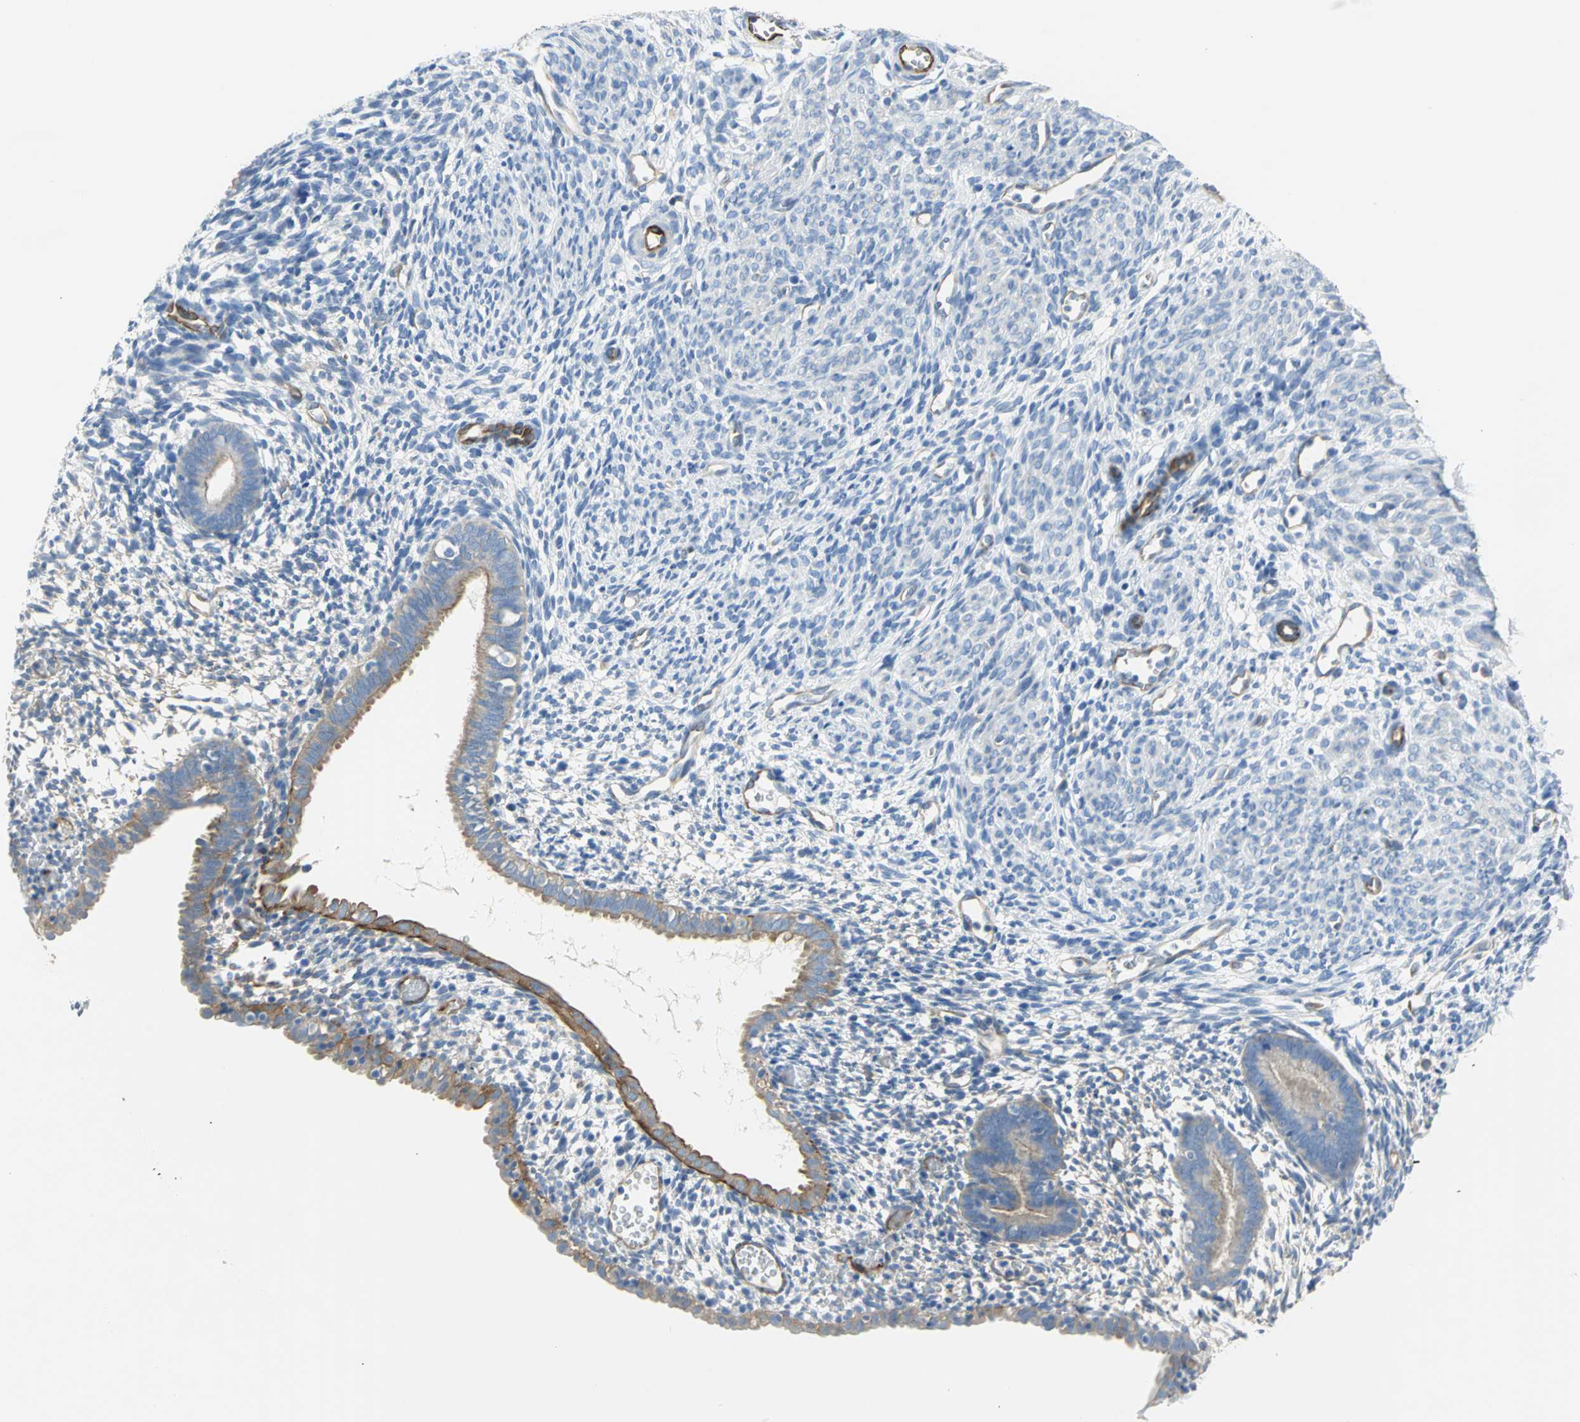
{"staining": {"intensity": "negative", "quantity": "none", "location": "none"}, "tissue": "endometrium", "cell_type": "Cells in endometrial stroma", "image_type": "normal", "snomed": [{"axis": "morphology", "description": "Normal tissue, NOS"}, {"axis": "morphology", "description": "Atrophy, NOS"}, {"axis": "topography", "description": "Uterus"}, {"axis": "topography", "description": "Endometrium"}], "caption": "Unremarkable endometrium was stained to show a protein in brown. There is no significant positivity in cells in endometrial stroma. (Brightfield microscopy of DAB (3,3'-diaminobenzidine) IHC at high magnification).", "gene": "FLNB", "patient": {"sex": "female", "age": 68}}